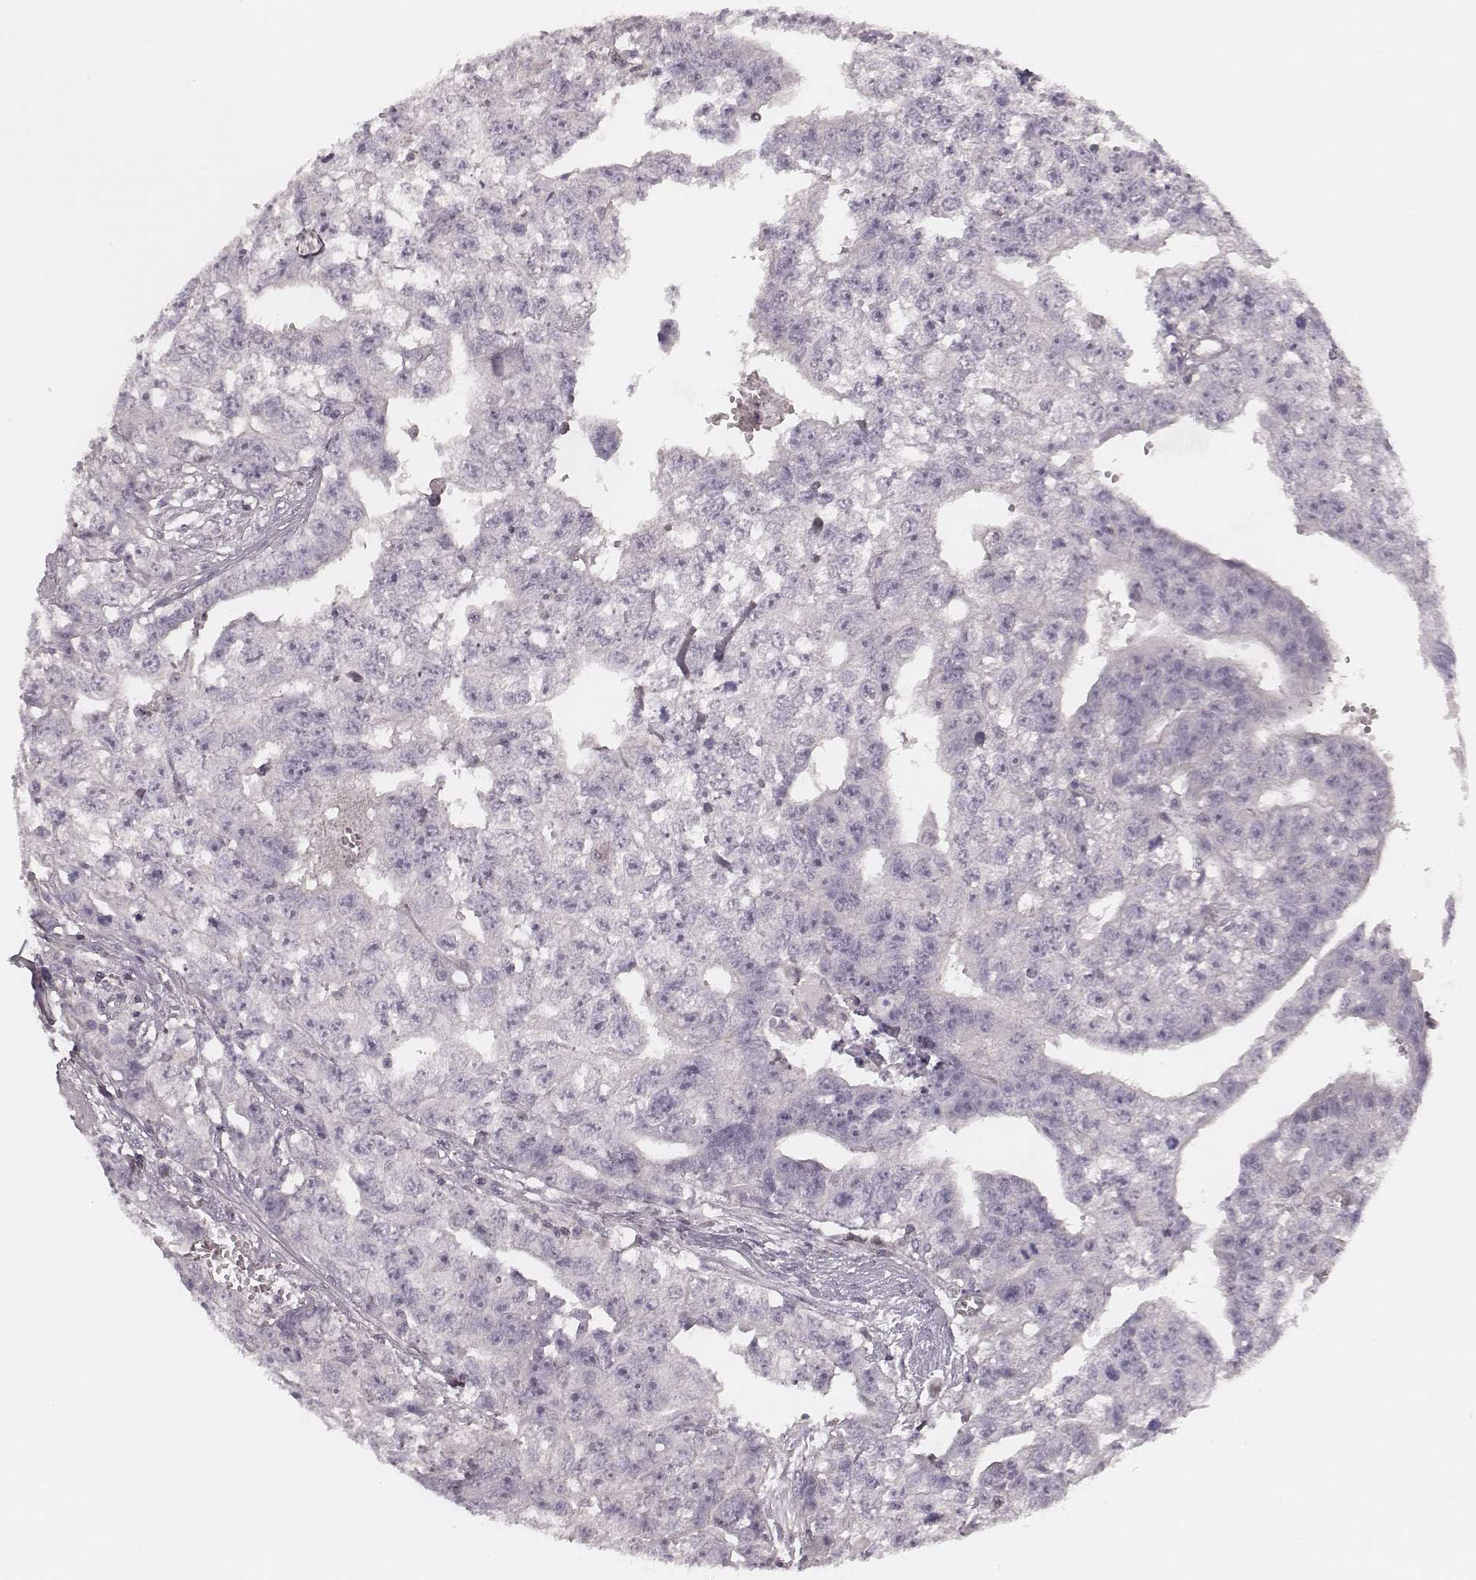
{"staining": {"intensity": "negative", "quantity": "none", "location": "none"}, "tissue": "testis cancer", "cell_type": "Tumor cells", "image_type": "cancer", "snomed": [{"axis": "morphology", "description": "Carcinoma, Embryonal, NOS"}, {"axis": "morphology", "description": "Teratoma, malignant, NOS"}, {"axis": "topography", "description": "Testis"}], "caption": "The immunohistochemistry histopathology image has no significant staining in tumor cells of testis malignant teratoma tissue. Brightfield microscopy of immunohistochemistry stained with DAB (3,3'-diaminobenzidine) (brown) and hematoxylin (blue), captured at high magnification.", "gene": "MSX1", "patient": {"sex": "male", "age": 24}}